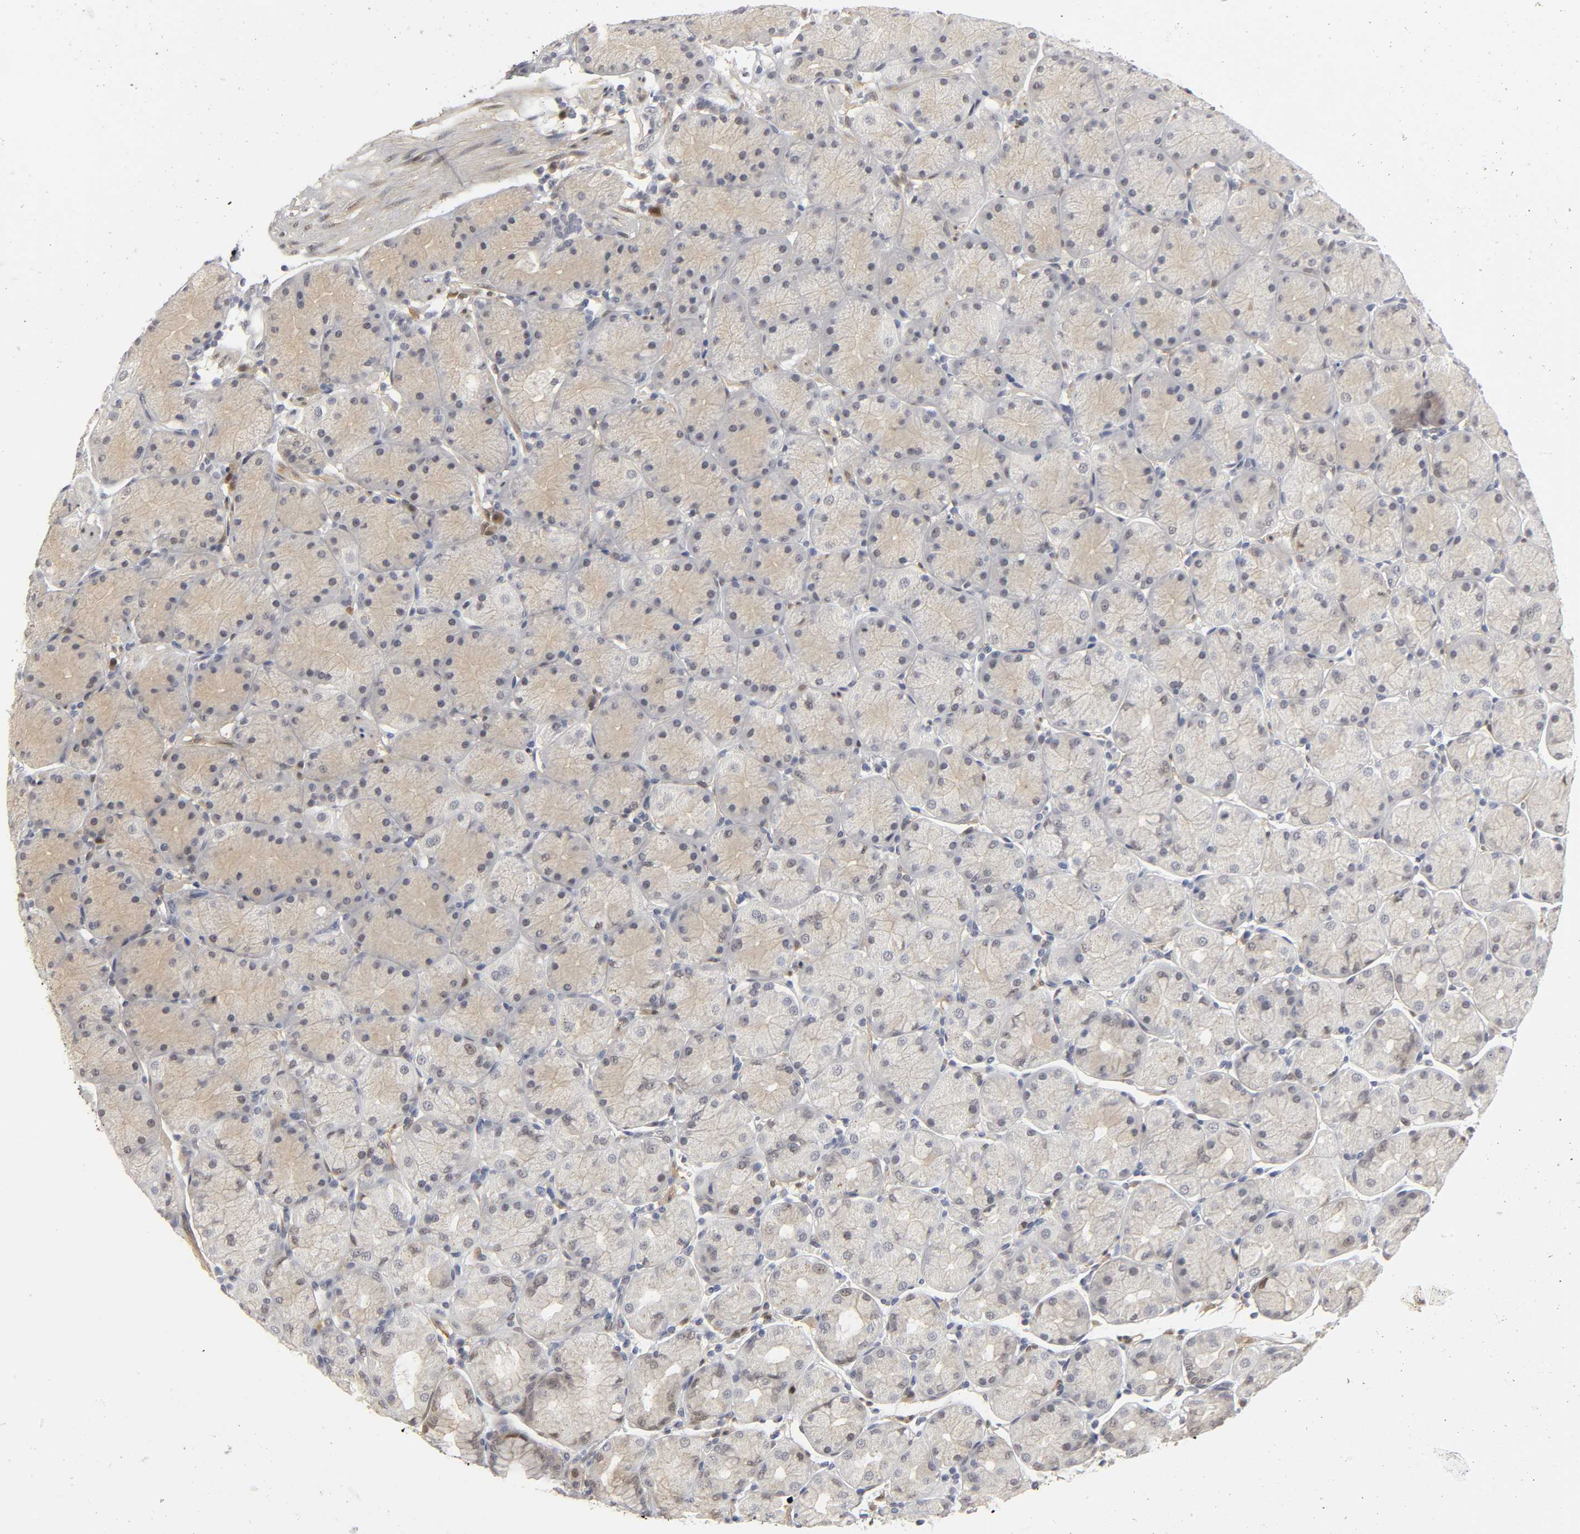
{"staining": {"intensity": "weak", "quantity": "25%-75%", "location": "cytoplasmic/membranous,nuclear"}, "tissue": "stomach", "cell_type": "Glandular cells", "image_type": "normal", "snomed": [{"axis": "morphology", "description": "Normal tissue, NOS"}, {"axis": "topography", "description": "Stomach, upper"}, {"axis": "topography", "description": "Stomach"}], "caption": "Stomach stained with IHC reveals weak cytoplasmic/membranous,nuclear positivity in about 25%-75% of glandular cells. (DAB (3,3'-diaminobenzidine) = brown stain, brightfield microscopy at high magnification).", "gene": "PDLIM3", "patient": {"sex": "male", "age": 76}}